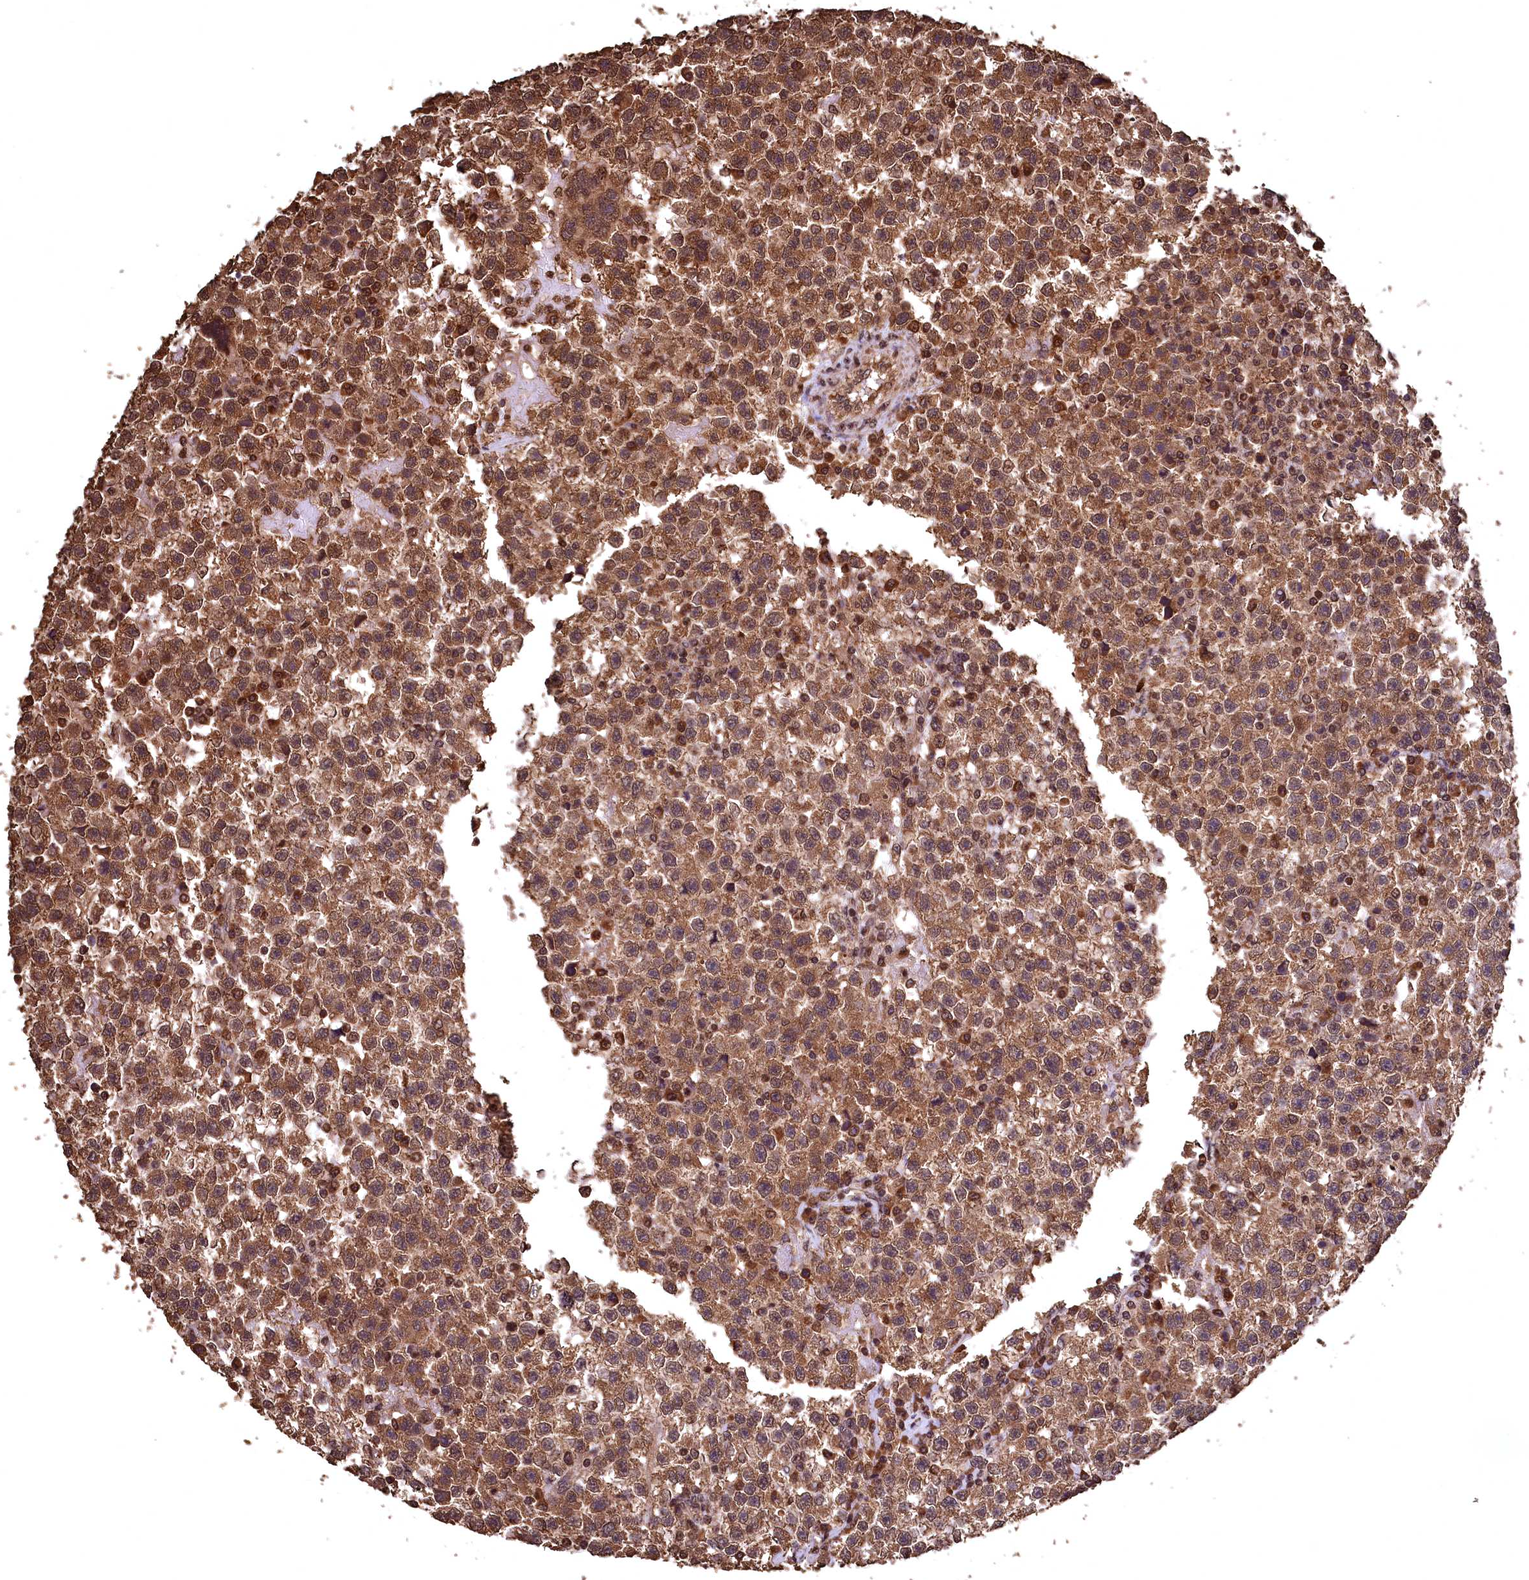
{"staining": {"intensity": "moderate", "quantity": ">75%", "location": "cytoplasmic/membranous,nuclear"}, "tissue": "testis cancer", "cell_type": "Tumor cells", "image_type": "cancer", "snomed": [{"axis": "morphology", "description": "Seminoma, NOS"}, {"axis": "topography", "description": "Testis"}], "caption": "High-magnification brightfield microscopy of testis cancer (seminoma) stained with DAB (3,3'-diaminobenzidine) (brown) and counterstained with hematoxylin (blue). tumor cells exhibit moderate cytoplasmic/membranous and nuclear staining is seen in about>75% of cells. (Brightfield microscopy of DAB IHC at high magnification).", "gene": "CEP57L1", "patient": {"sex": "male", "age": 22}}